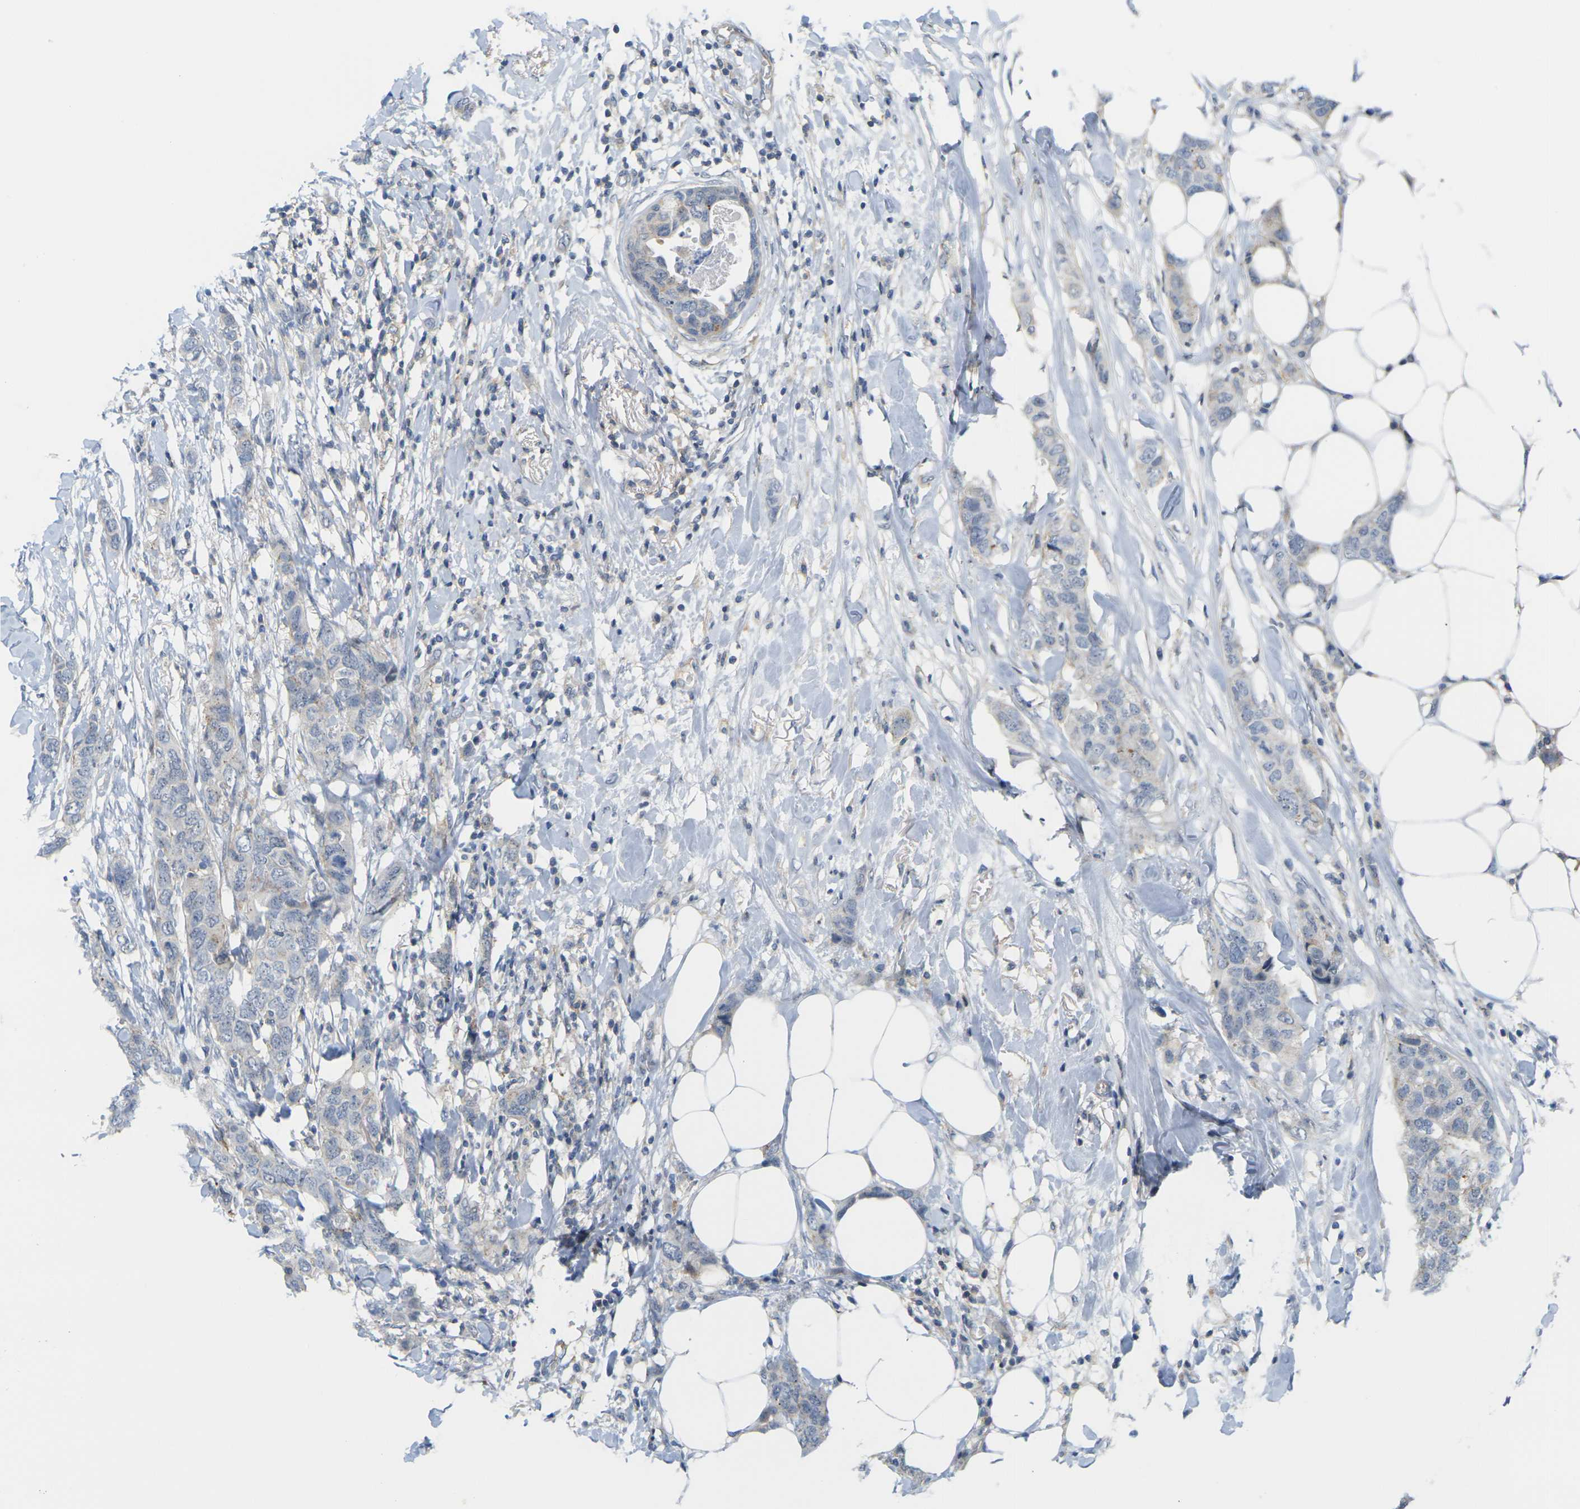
{"staining": {"intensity": "weak", "quantity": "25%-75%", "location": "cytoplasmic/membranous"}, "tissue": "breast cancer", "cell_type": "Tumor cells", "image_type": "cancer", "snomed": [{"axis": "morphology", "description": "Duct carcinoma"}, {"axis": "topography", "description": "Breast"}], "caption": "Immunohistochemistry (IHC) photomicrograph of neoplastic tissue: human breast invasive ductal carcinoma stained using IHC exhibits low levels of weak protein expression localized specifically in the cytoplasmic/membranous of tumor cells, appearing as a cytoplasmic/membranous brown color.", "gene": "OTOF", "patient": {"sex": "female", "age": 50}}